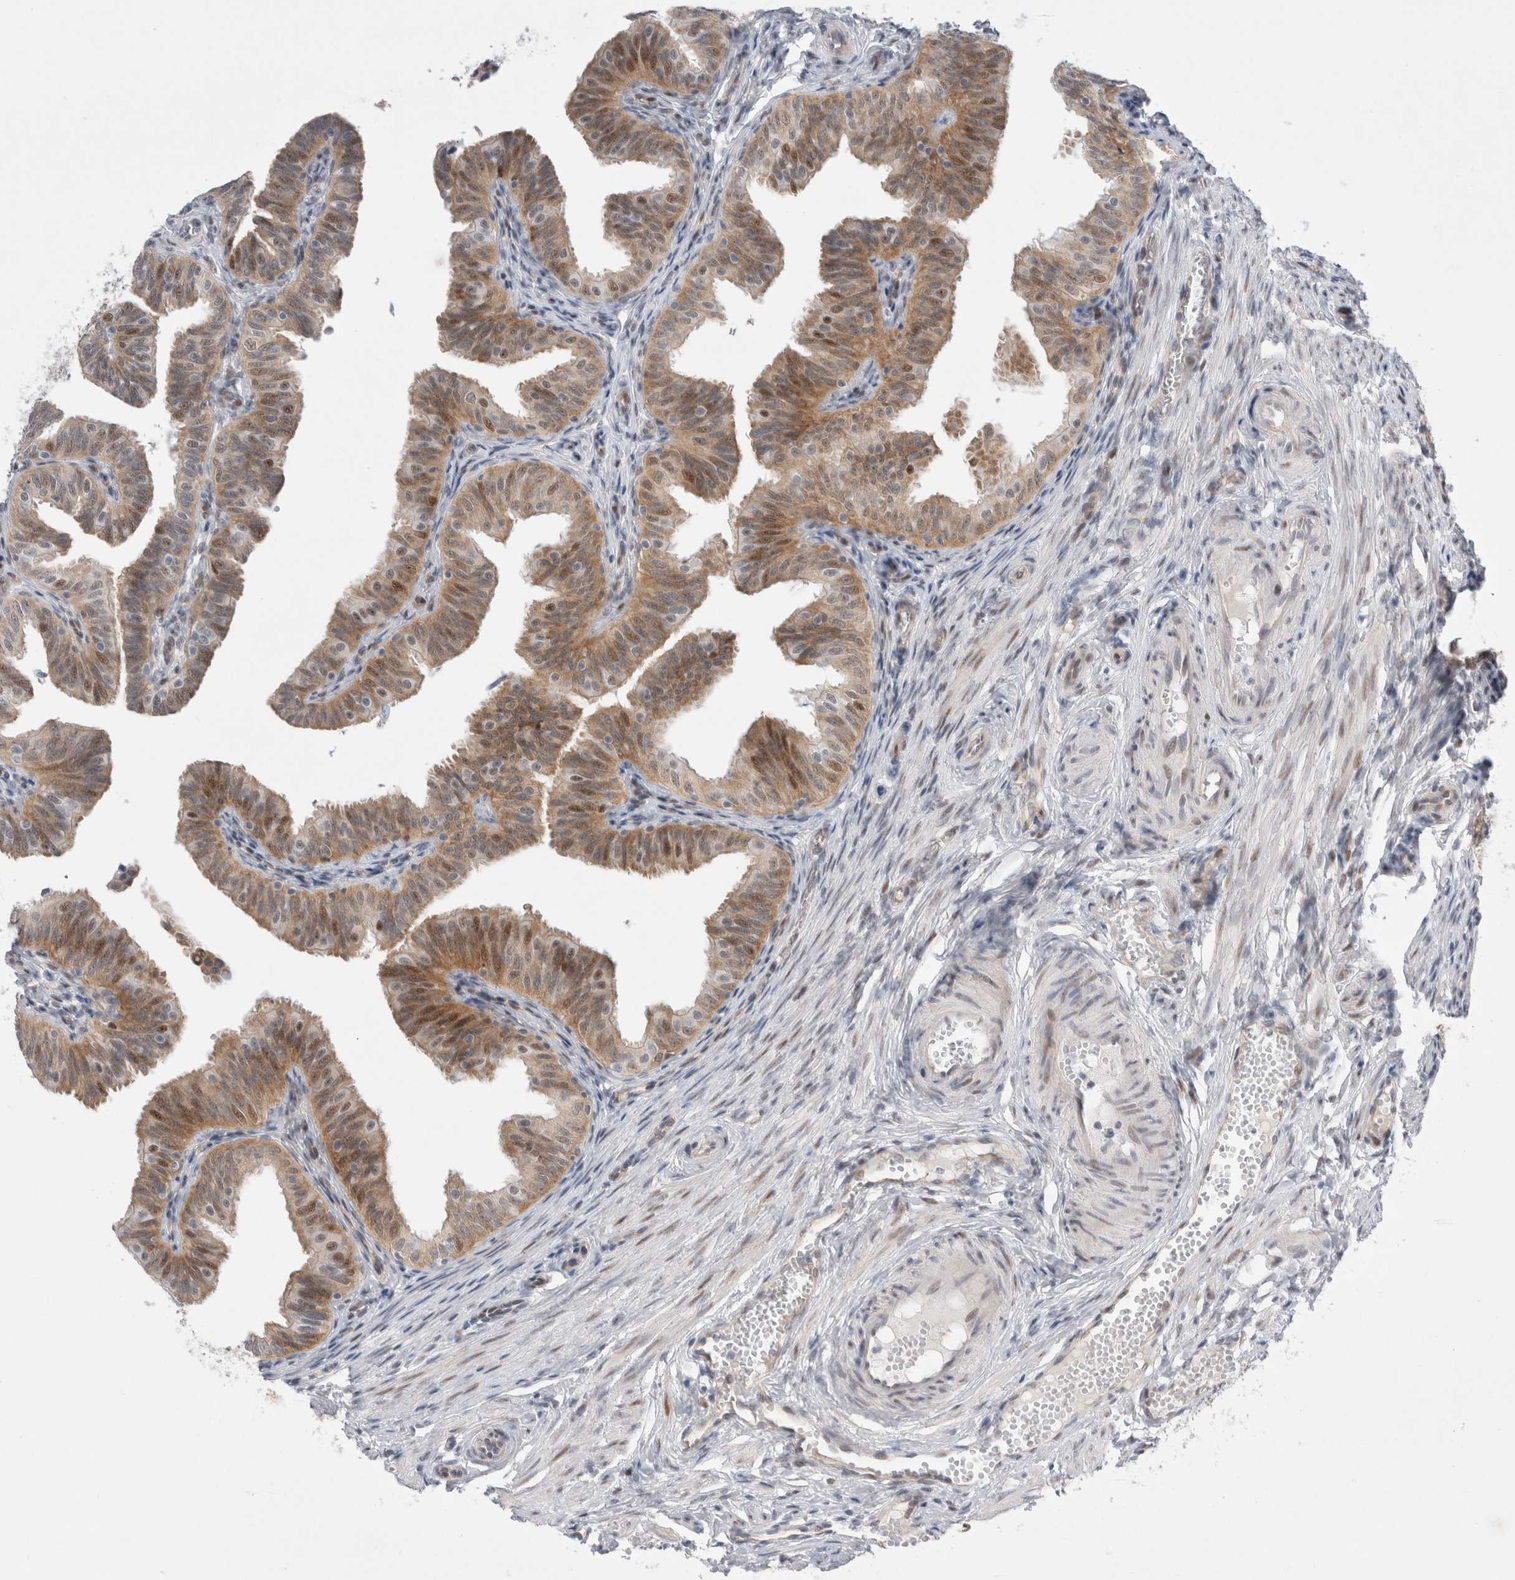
{"staining": {"intensity": "moderate", "quantity": ">75%", "location": "cytoplasmic/membranous,nuclear"}, "tissue": "fallopian tube", "cell_type": "Glandular cells", "image_type": "normal", "snomed": [{"axis": "morphology", "description": "Normal tissue, NOS"}, {"axis": "topography", "description": "Fallopian tube"}], "caption": "Brown immunohistochemical staining in normal fallopian tube demonstrates moderate cytoplasmic/membranous,nuclear staining in about >75% of glandular cells. (Brightfield microscopy of DAB IHC at high magnification).", "gene": "WIPF2", "patient": {"sex": "female", "age": 35}}